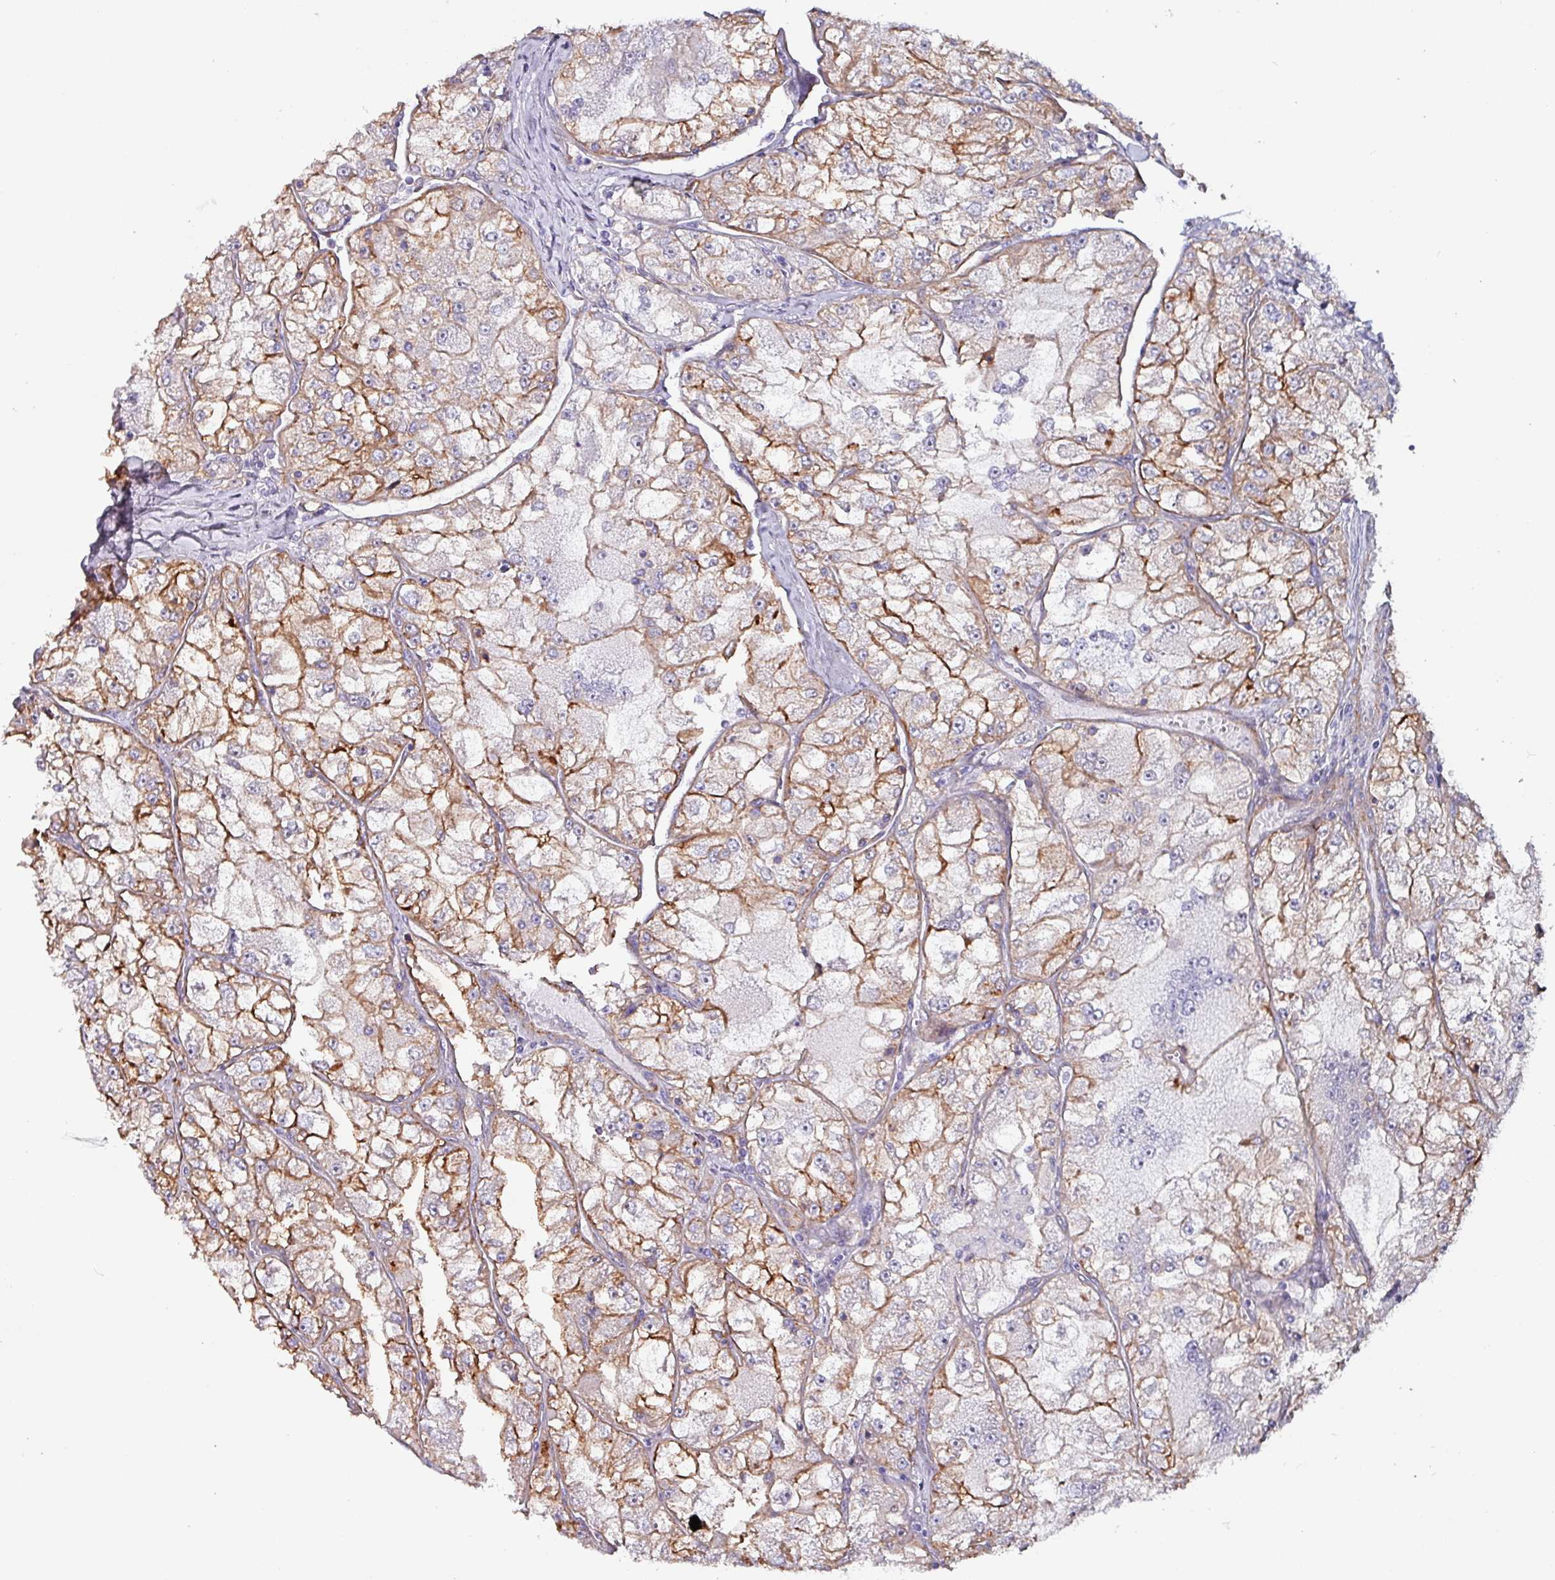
{"staining": {"intensity": "moderate", "quantity": ">75%", "location": "cytoplasmic/membranous"}, "tissue": "renal cancer", "cell_type": "Tumor cells", "image_type": "cancer", "snomed": [{"axis": "morphology", "description": "Adenocarcinoma, NOS"}, {"axis": "topography", "description": "Kidney"}], "caption": "Renal cancer (adenocarcinoma) stained with immunohistochemistry exhibits moderate cytoplasmic/membranous positivity in about >75% of tumor cells.", "gene": "ZNF816-ZNF321P", "patient": {"sex": "female", "age": 72}}